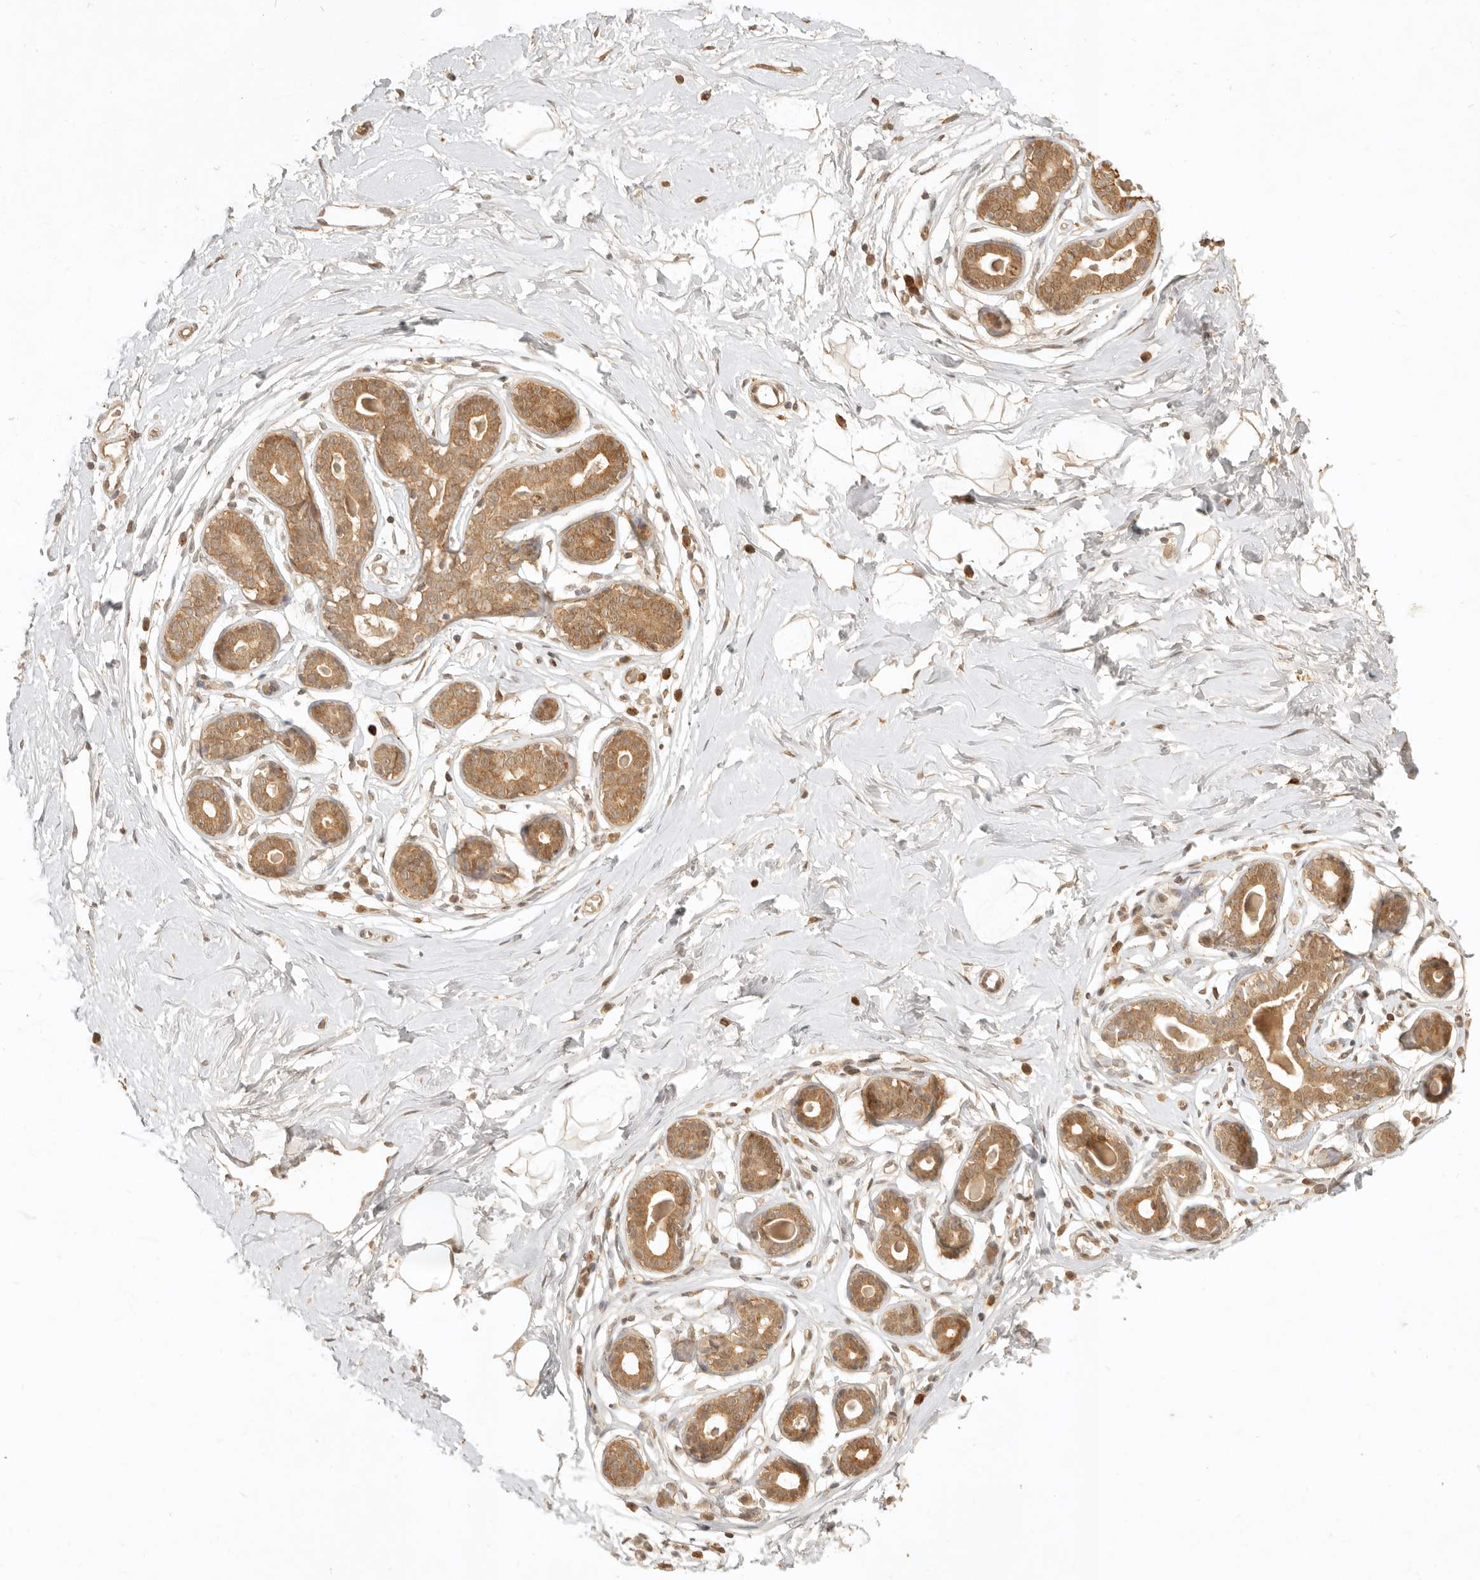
{"staining": {"intensity": "moderate", "quantity": ">75%", "location": "cytoplasmic/membranous"}, "tissue": "breast", "cell_type": "Adipocytes", "image_type": "normal", "snomed": [{"axis": "morphology", "description": "Normal tissue, NOS"}, {"axis": "morphology", "description": "Adenoma, NOS"}, {"axis": "topography", "description": "Breast"}], "caption": "Human breast stained with a brown dye reveals moderate cytoplasmic/membranous positive positivity in about >75% of adipocytes.", "gene": "KIF2B", "patient": {"sex": "female", "age": 23}}